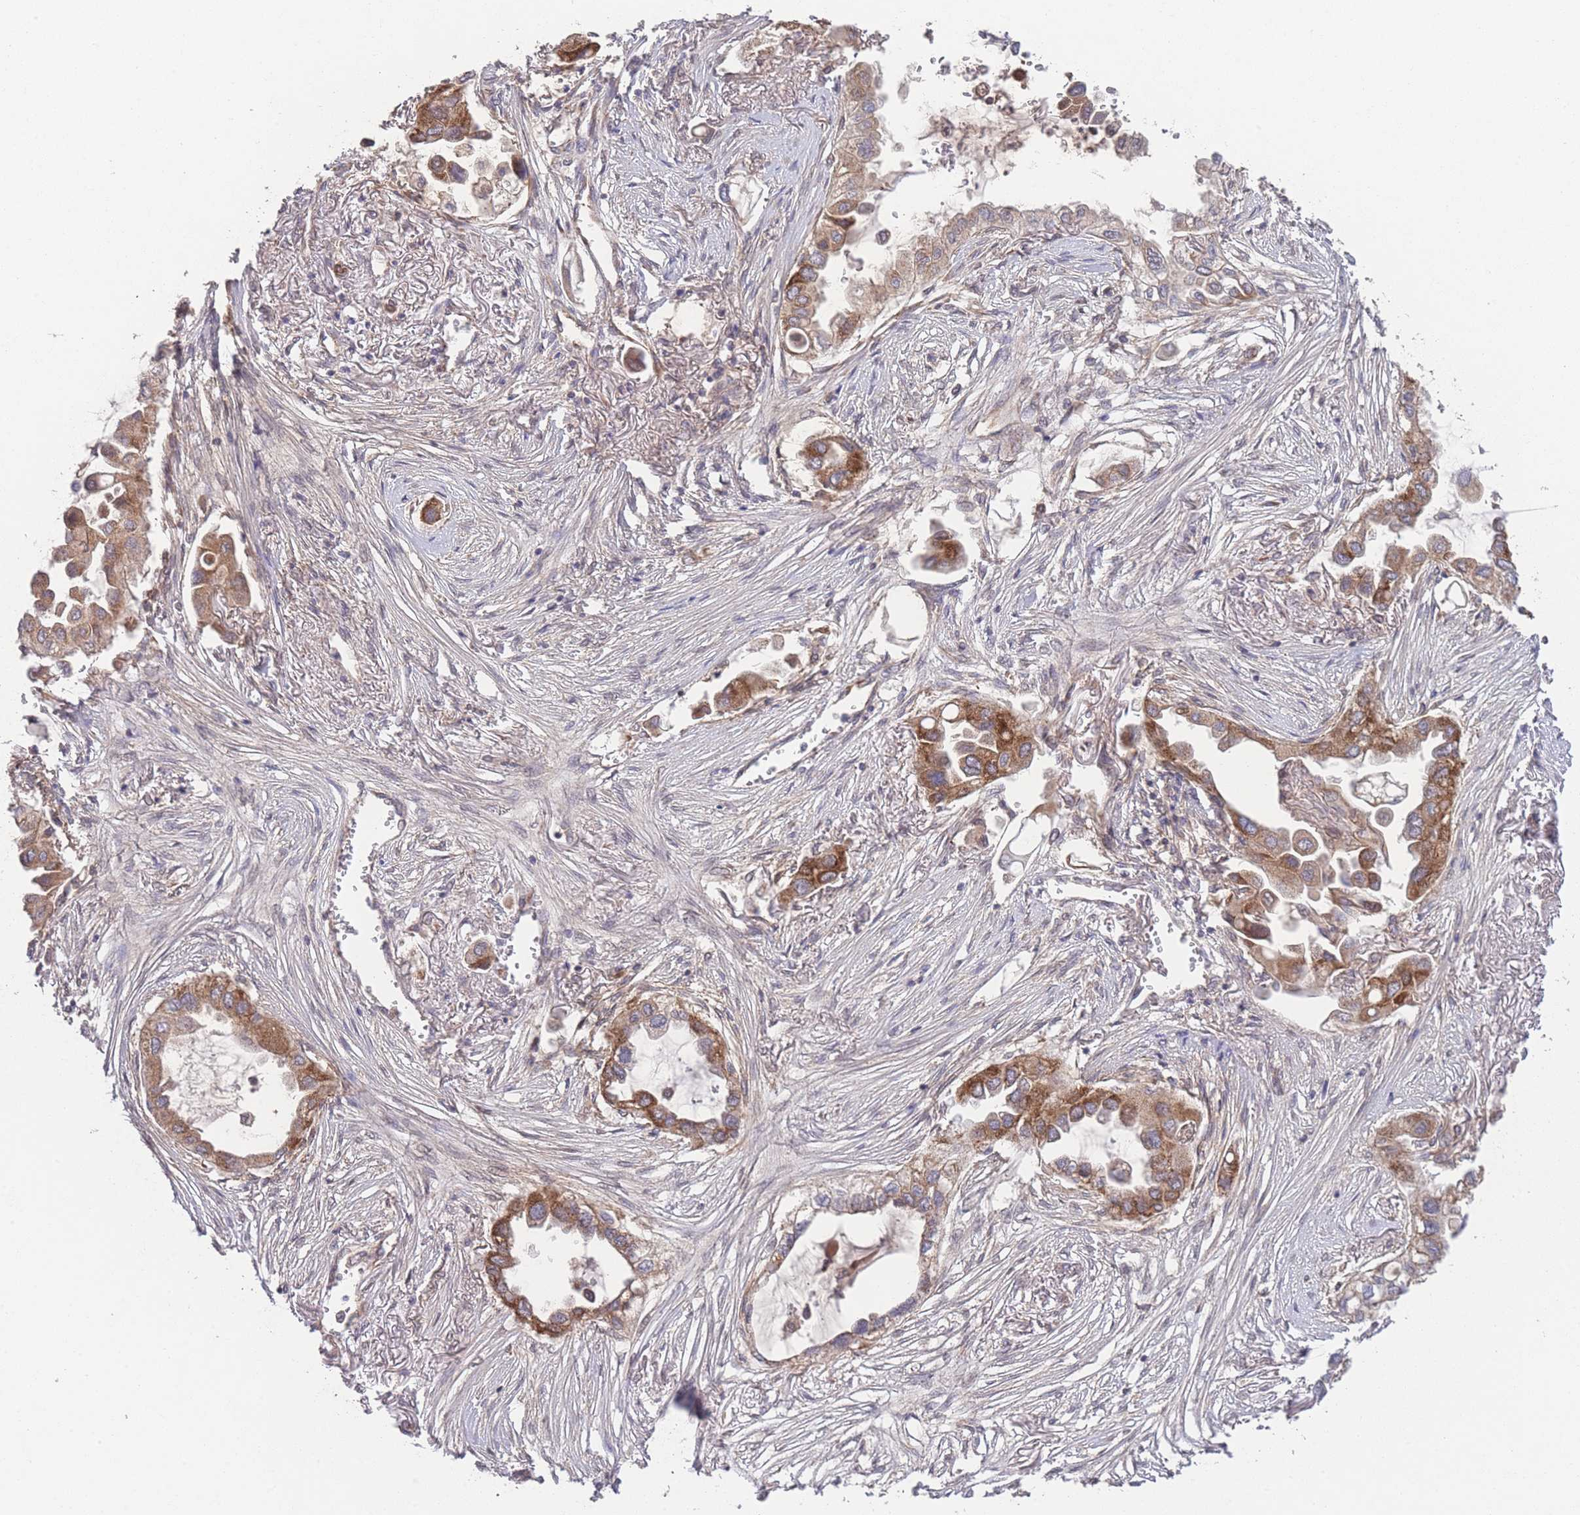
{"staining": {"intensity": "moderate", "quantity": ">75%", "location": "cytoplasmic/membranous"}, "tissue": "lung cancer", "cell_type": "Tumor cells", "image_type": "cancer", "snomed": [{"axis": "morphology", "description": "Adenocarcinoma, NOS"}, {"axis": "topography", "description": "Lung"}], "caption": "A brown stain highlights moderate cytoplasmic/membranous staining of a protein in lung cancer tumor cells.", "gene": "PXMP4", "patient": {"sex": "female", "age": 76}}